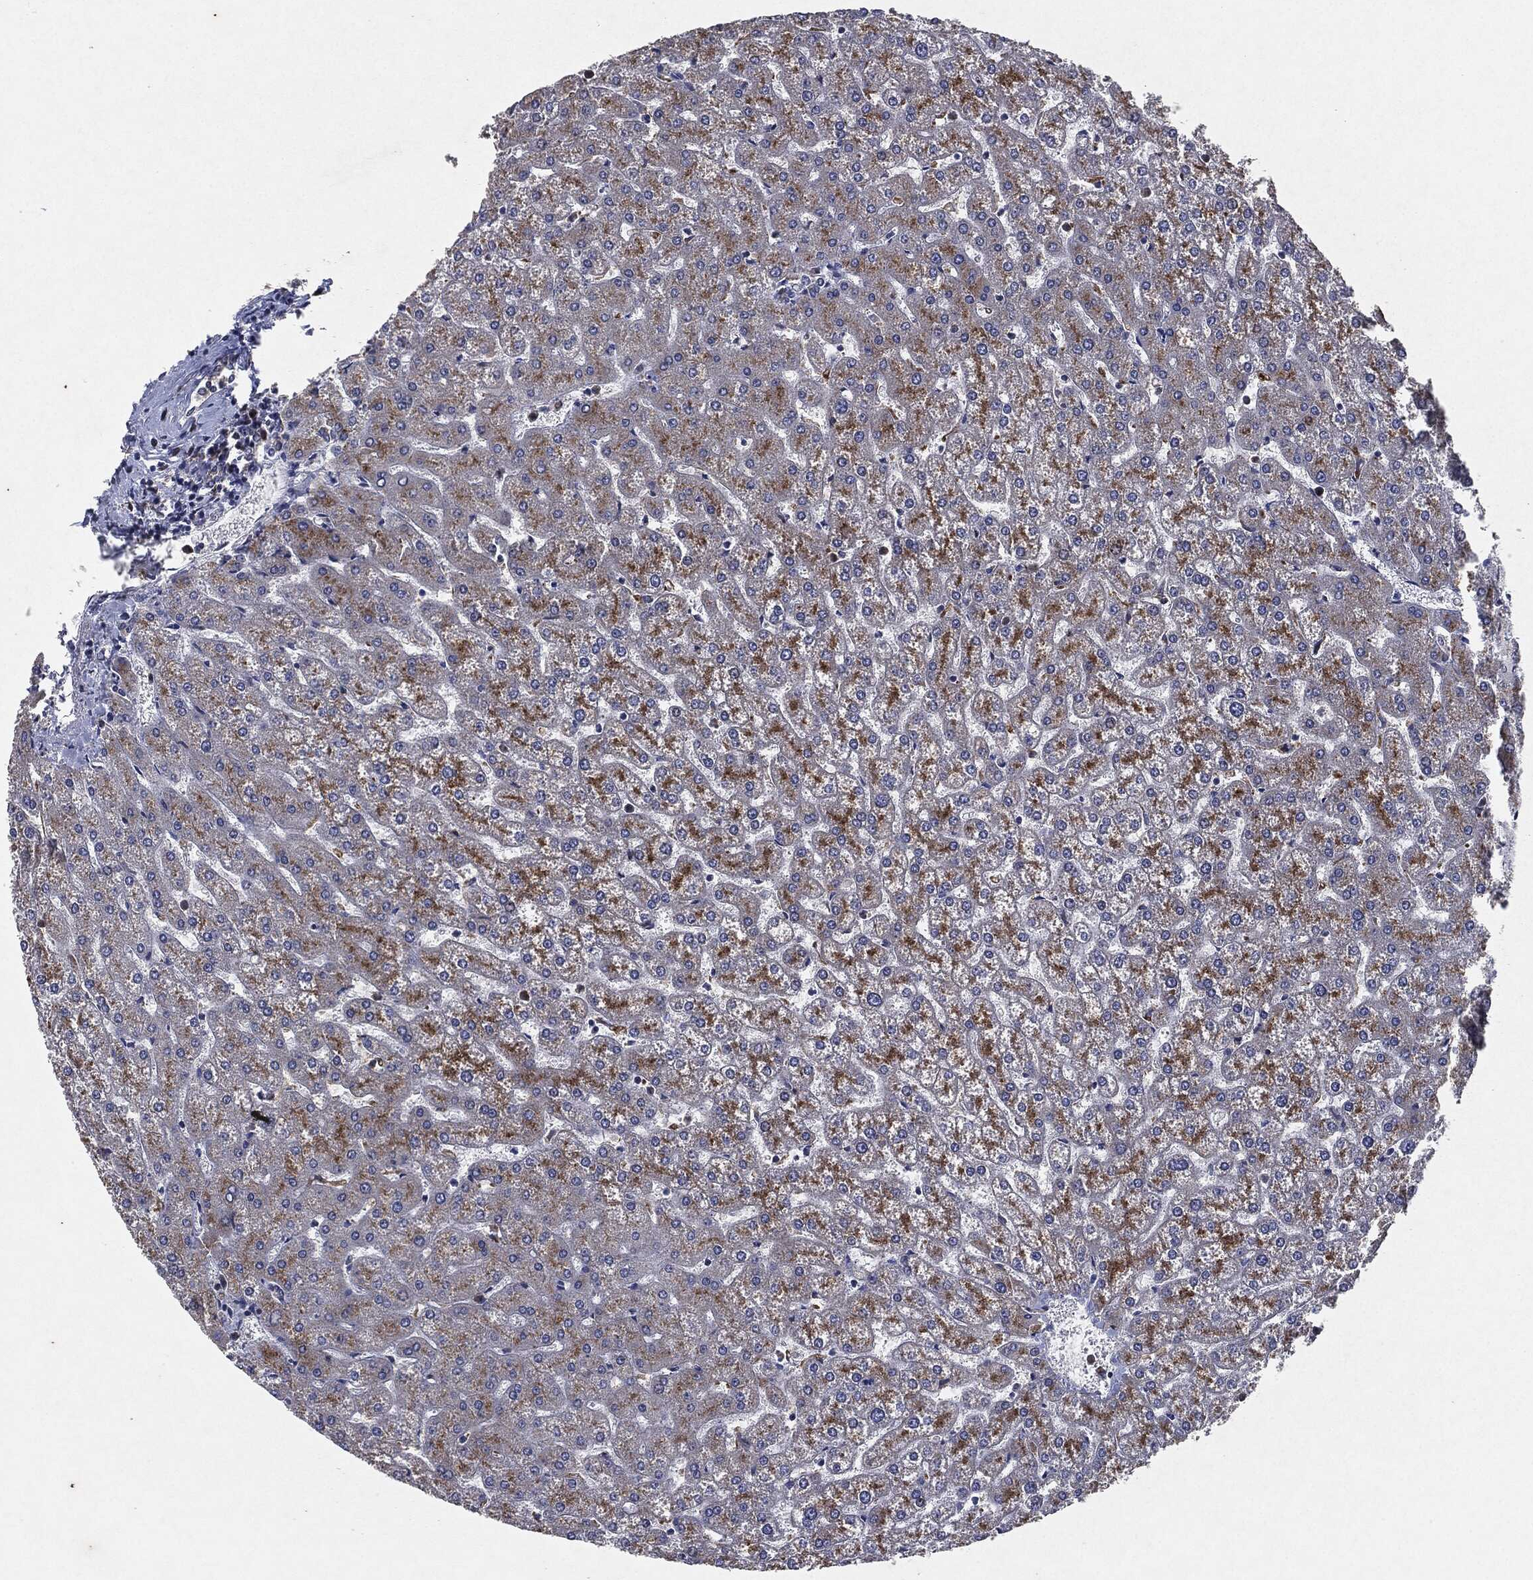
{"staining": {"intensity": "negative", "quantity": "none", "location": "none"}, "tissue": "liver", "cell_type": "Cholangiocytes", "image_type": "normal", "snomed": [{"axis": "morphology", "description": "Normal tissue, NOS"}, {"axis": "topography", "description": "Liver"}], "caption": "Immunohistochemical staining of unremarkable human liver displays no significant staining in cholangiocytes.", "gene": "SLC31A2", "patient": {"sex": "female", "age": 32}}